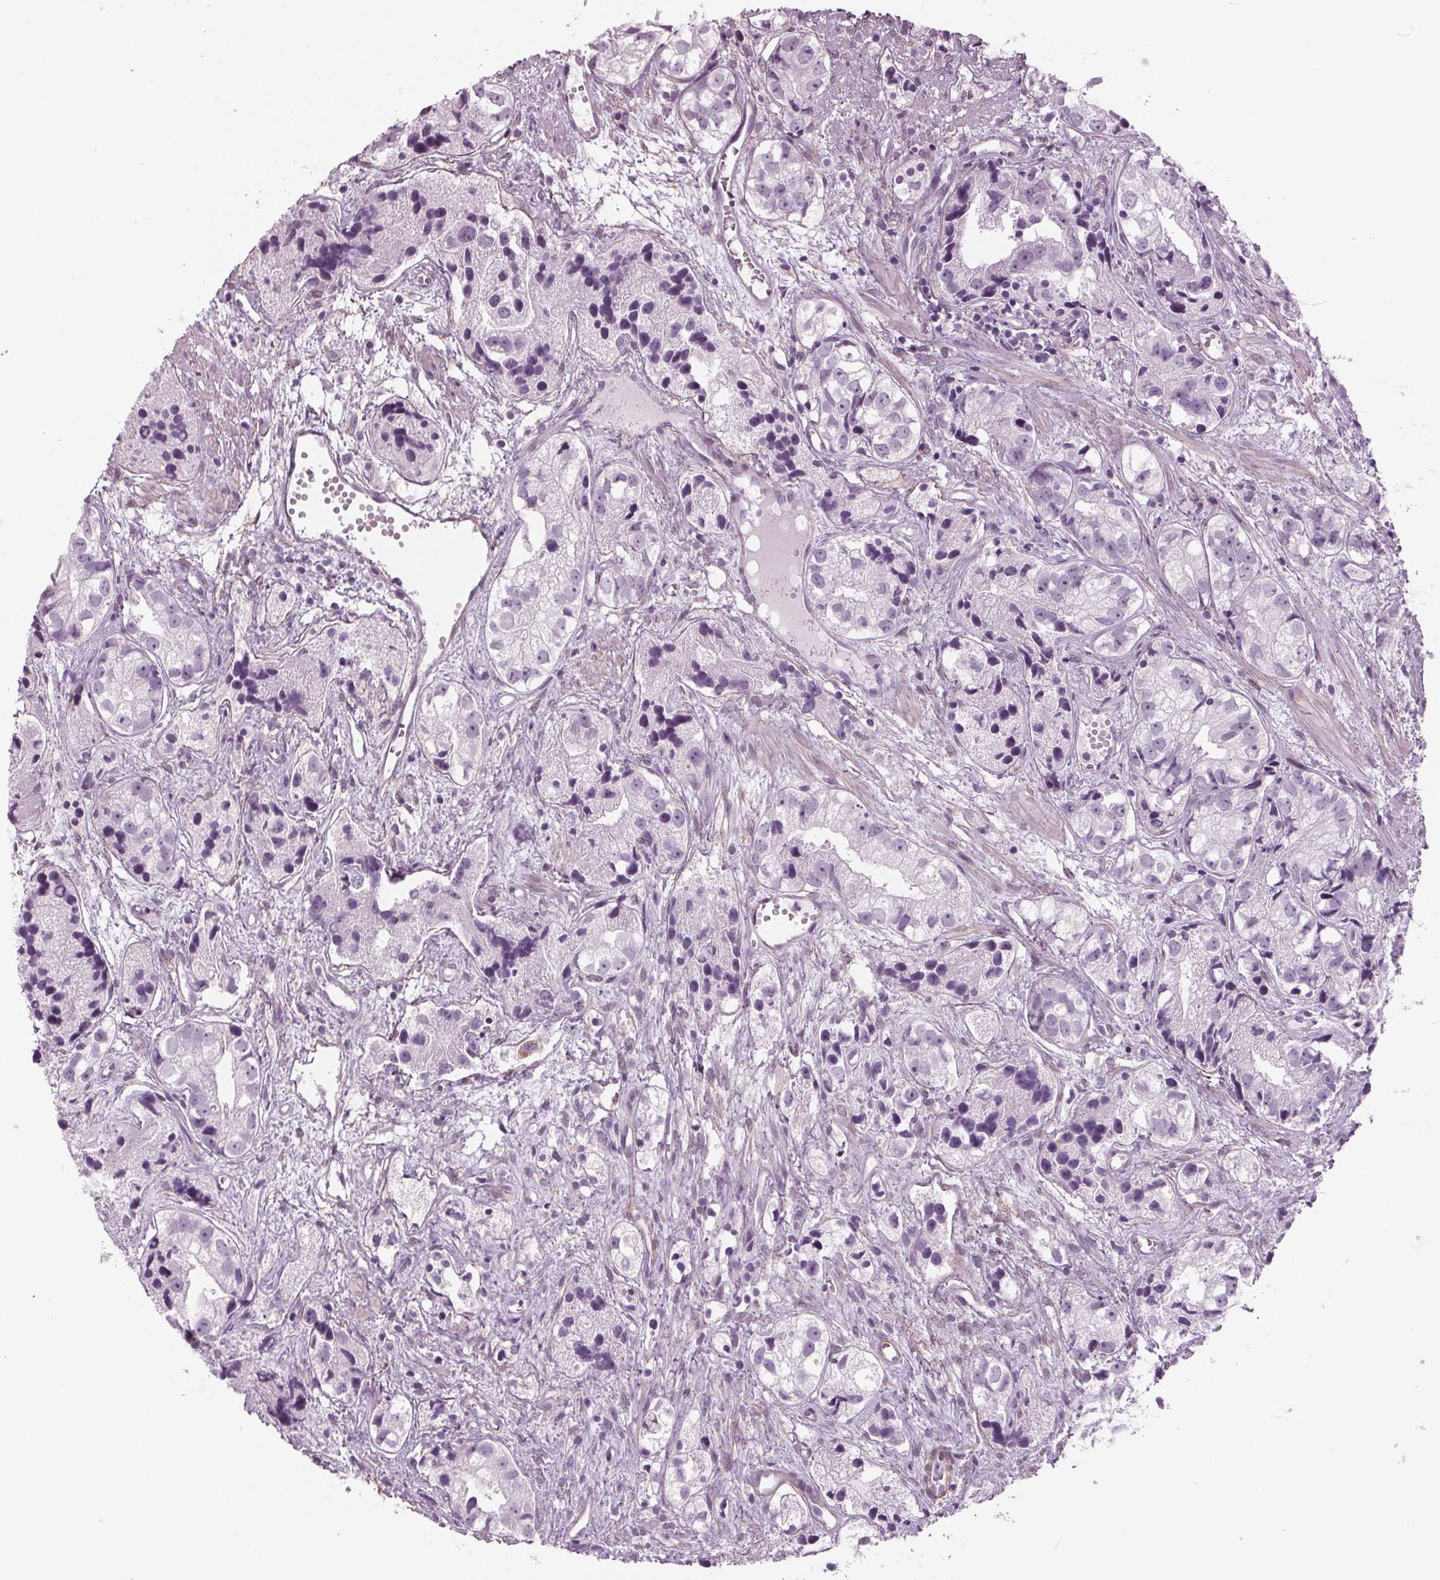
{"staining": {"intensity": "negative", "quantity": "none", "location": "none"}, "tissue": "prostate cancer", "cell_type": "Tumor cells", "image_type": "cancer", "snomed": [{"axis": "morphology", "description": "Adenocarcinoma, High grade"}, {"axis": "topography", "description": "Prostate"}], "caption": "A histopathology image of human prostate high-grade adenocarcinoma is negative for staining in tumor cells. (IHC, brightfield microscopy, high magnification).", "gene": "BHLHE22", "patient": {"sex": "male", "age": 68}}